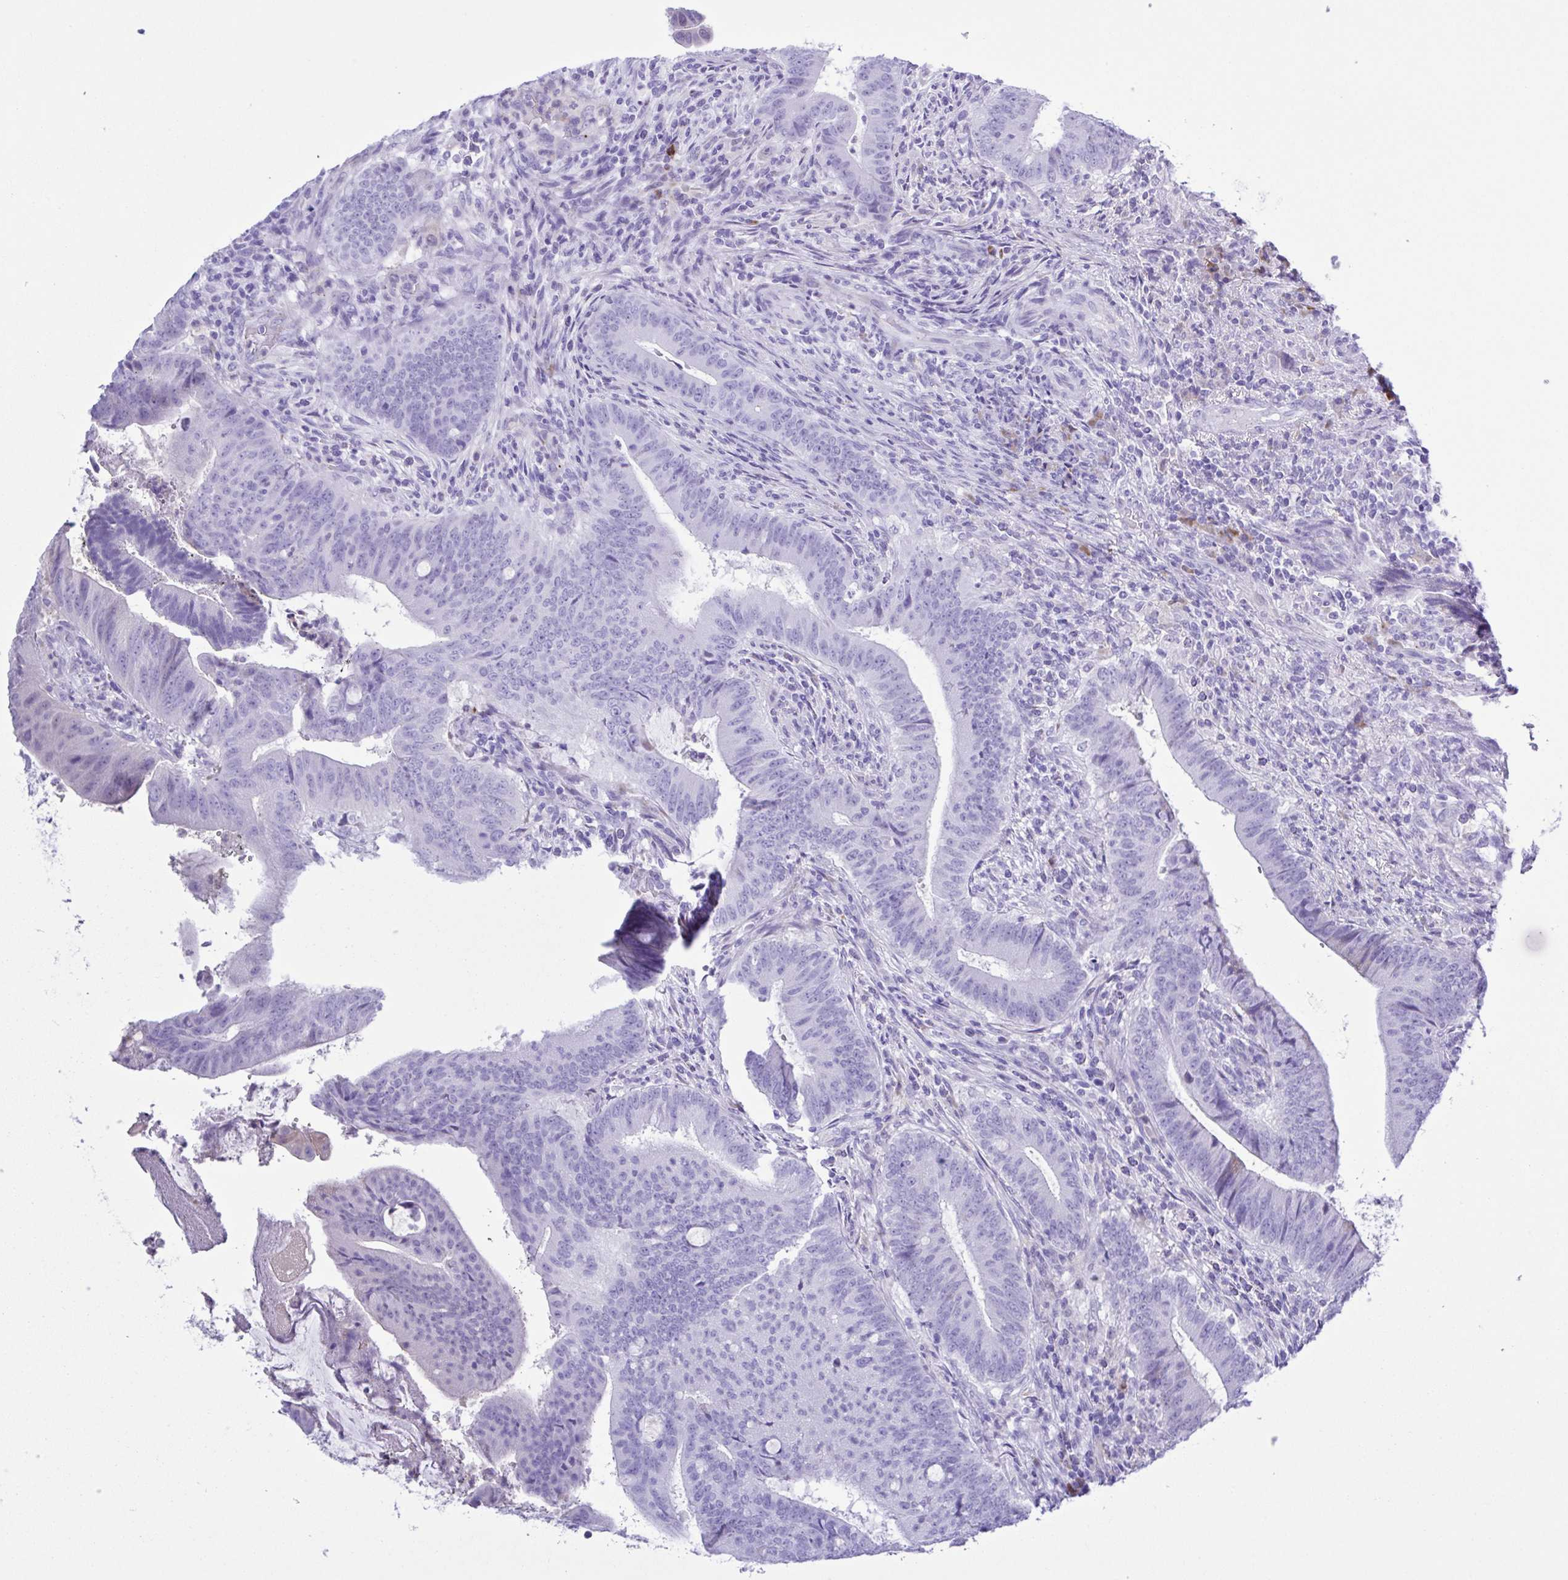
{"staining": {"intensity": "negative", "quantity": "none", "location": "none"}, "tissue": "colorectal cancer", "cell_type": "Tumor cells", "image_type": "cancer", "snomed": [{"axis": "morphology", "description": "Adenocarcinoma, NOS"}, {"axis": "topography", "description": "Colon"}], "caption": "Immunohistochemistry of adenocarcinoma (colorectal) reveals no positivity in tumor cells.", "gene": "GPR17", "patient": {"sex": "female", "age": 43}}